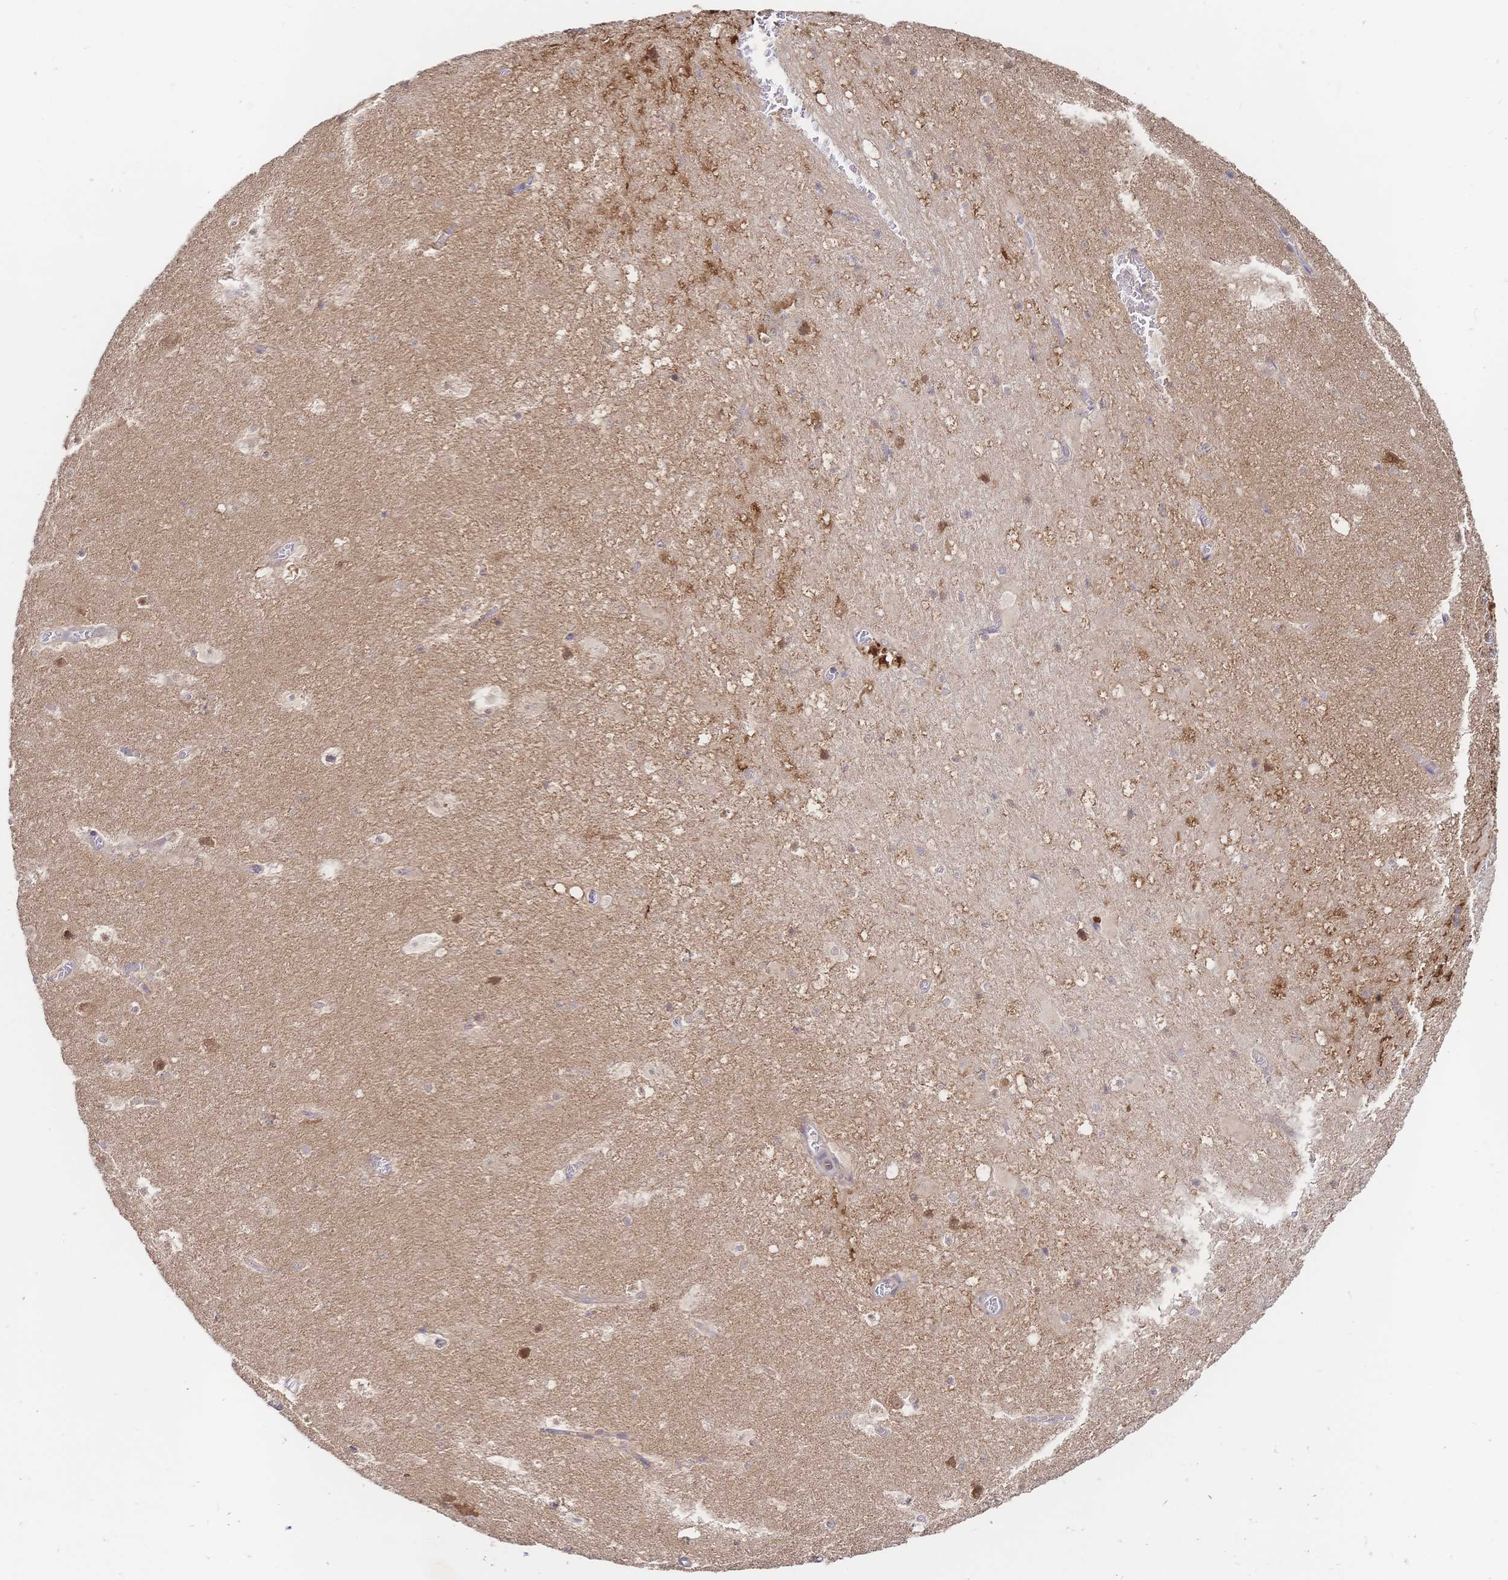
{"staining": {"intensity": "negative", "quantity": "none", "location": "none"}, "tissue": "hippocampus", "cell_type": "Glial cells", "image_type": "normal", "snomed": [{"axis": "morphology", "description": "Normal tissue, NOS"}, {"axis": "topography", "description": "Hippocampus"}], "caption": "A high-resolution image shows IHC staining of normal hippocampus, which reveals no significant staining in glial cells. (DAB immunohistochemistry visualized using brightfield microscopy, high magnification).", "gene": "LMO4", "patient": {"sex": "female", "age": 42}}